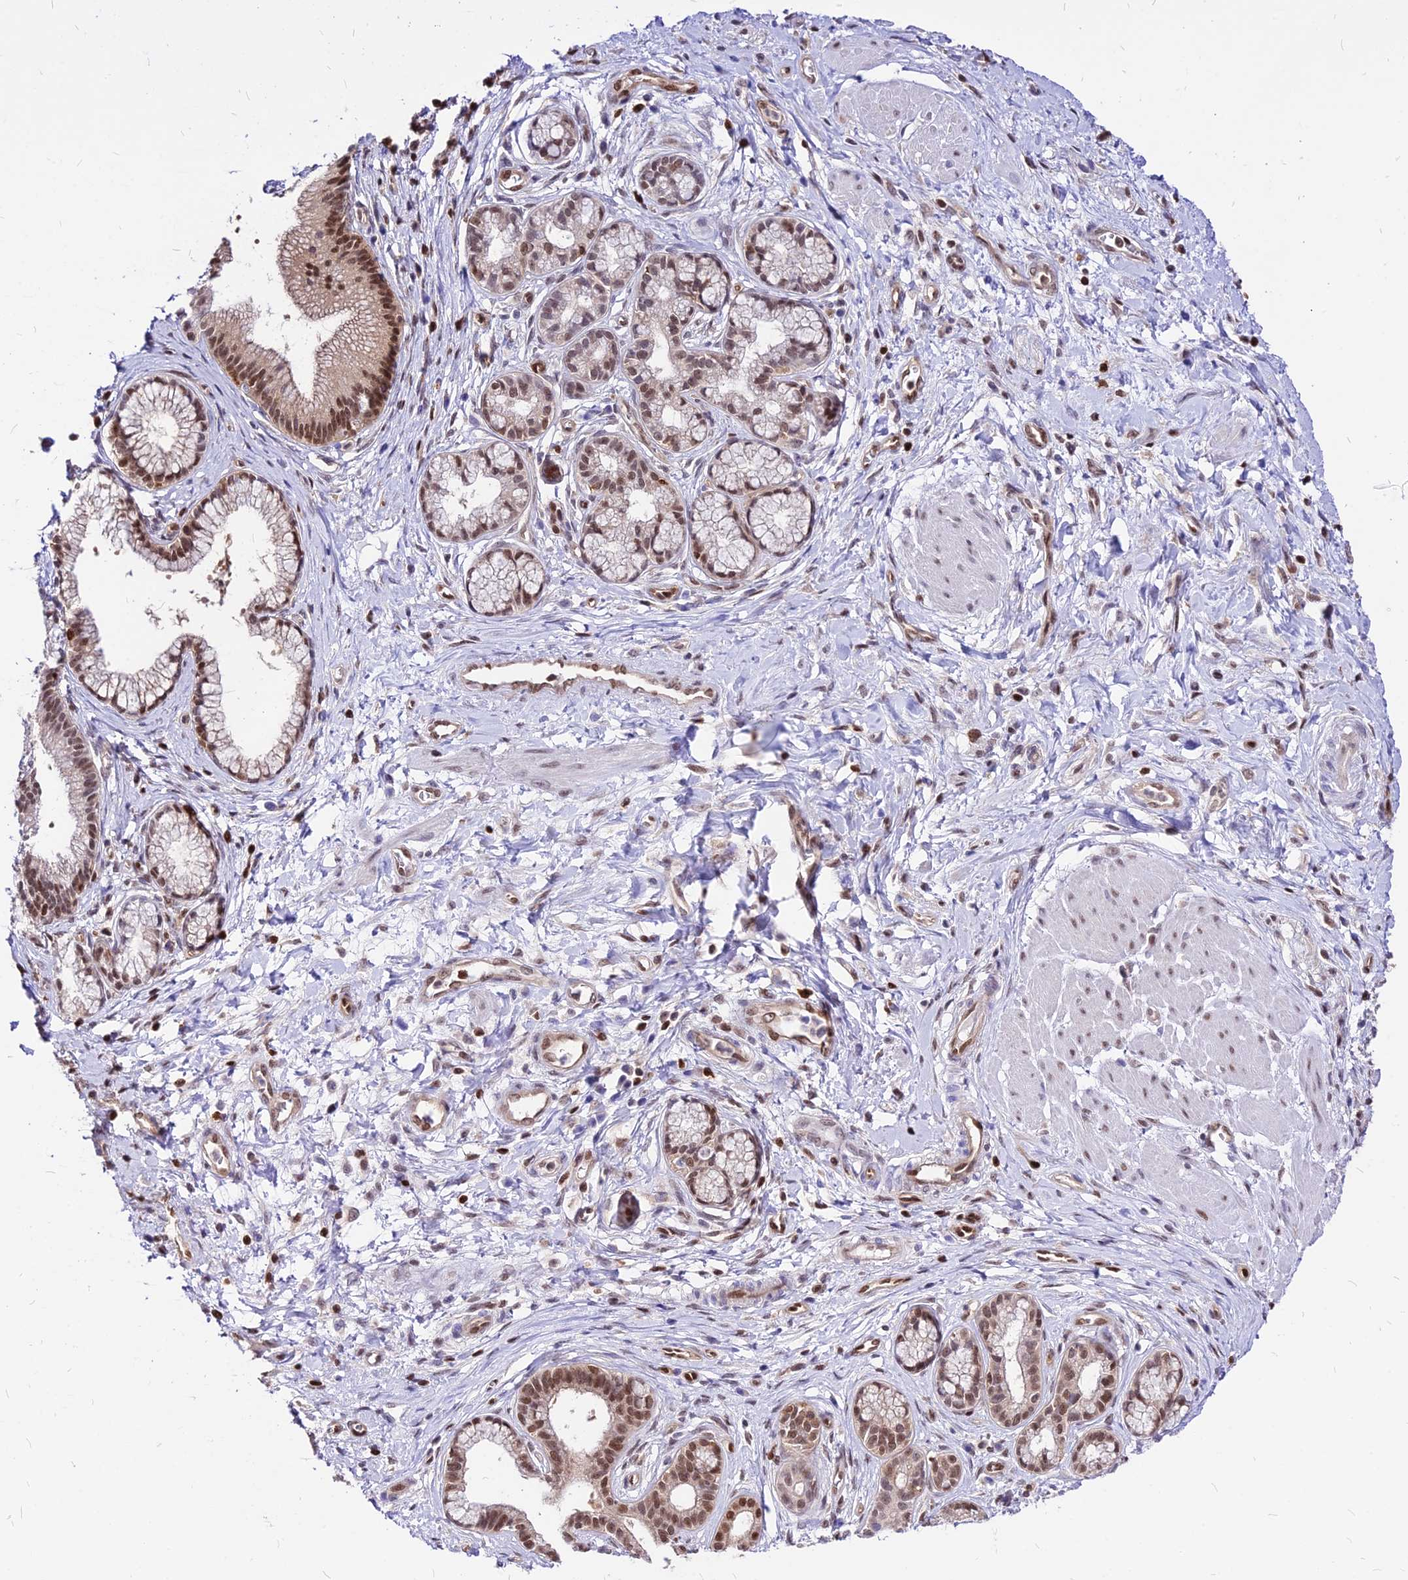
{"staining": {"intensity": "strong", "quantity": ">75%", "location": "nuclear"}, "tissue": "pancreatic cancer", "cell_type": "Tumor cells", "image_type": "cancer", "snomed": [{"axis": "morphology", "description": "Adenocarcinoma, NOS"}, {"axis": "topography", "description": "Pancreas"}], "caption": "DAB (3,3'-diaminobenzidine) immunohistochemical staining of pancreatic cancer (adenocarcinoma) demonstrates strong nuclear protein positivity in about >75% of tumor cells. Immunohistochemistry (ihc) stains the protein of interest in brown and the nuclei are stained blue.", "gene": "PAXX", "patient": {"sex": "male", "age": 72}}